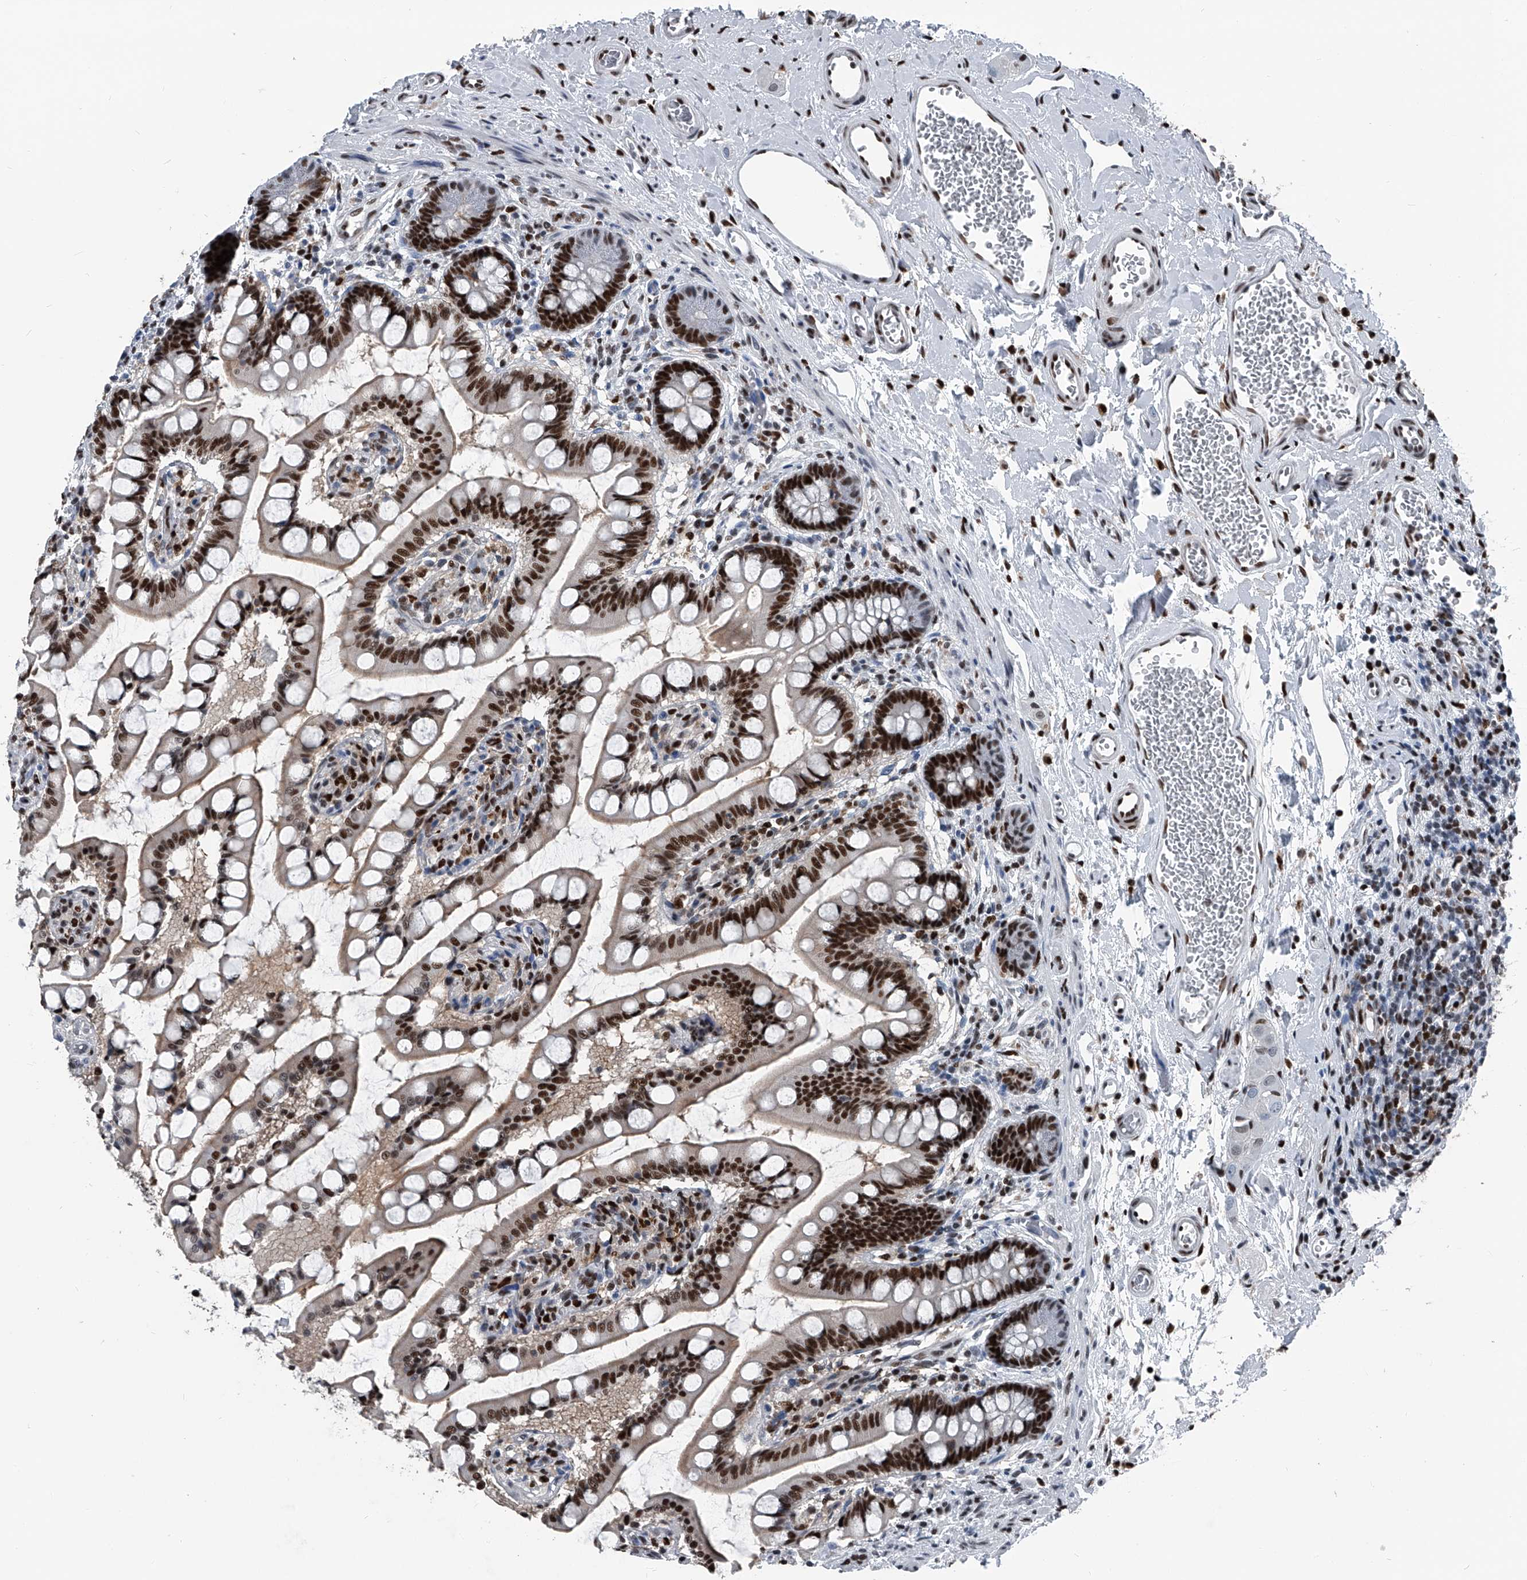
{"staining": {"intensity": "strong", "quantity": ">75%", "location": "nuclear"}, "tissue": "small intestine", "cell_type": "Glandular cells", "image_type": "normal", "snomed": [{"axis": "morphology", "description": "Normal tissue, NOS"}, {"axis": "topography", "description": "Small intestine"}], "caption": "Protein staining displays strong nuclear staining in approximately >75% of glandular cells in unremarkable small intestine. (Brightfield microscopy of DAB IHC at high magnification).", "gene": "FKBP5", "patient": {"sex": "male", "age": 52}}